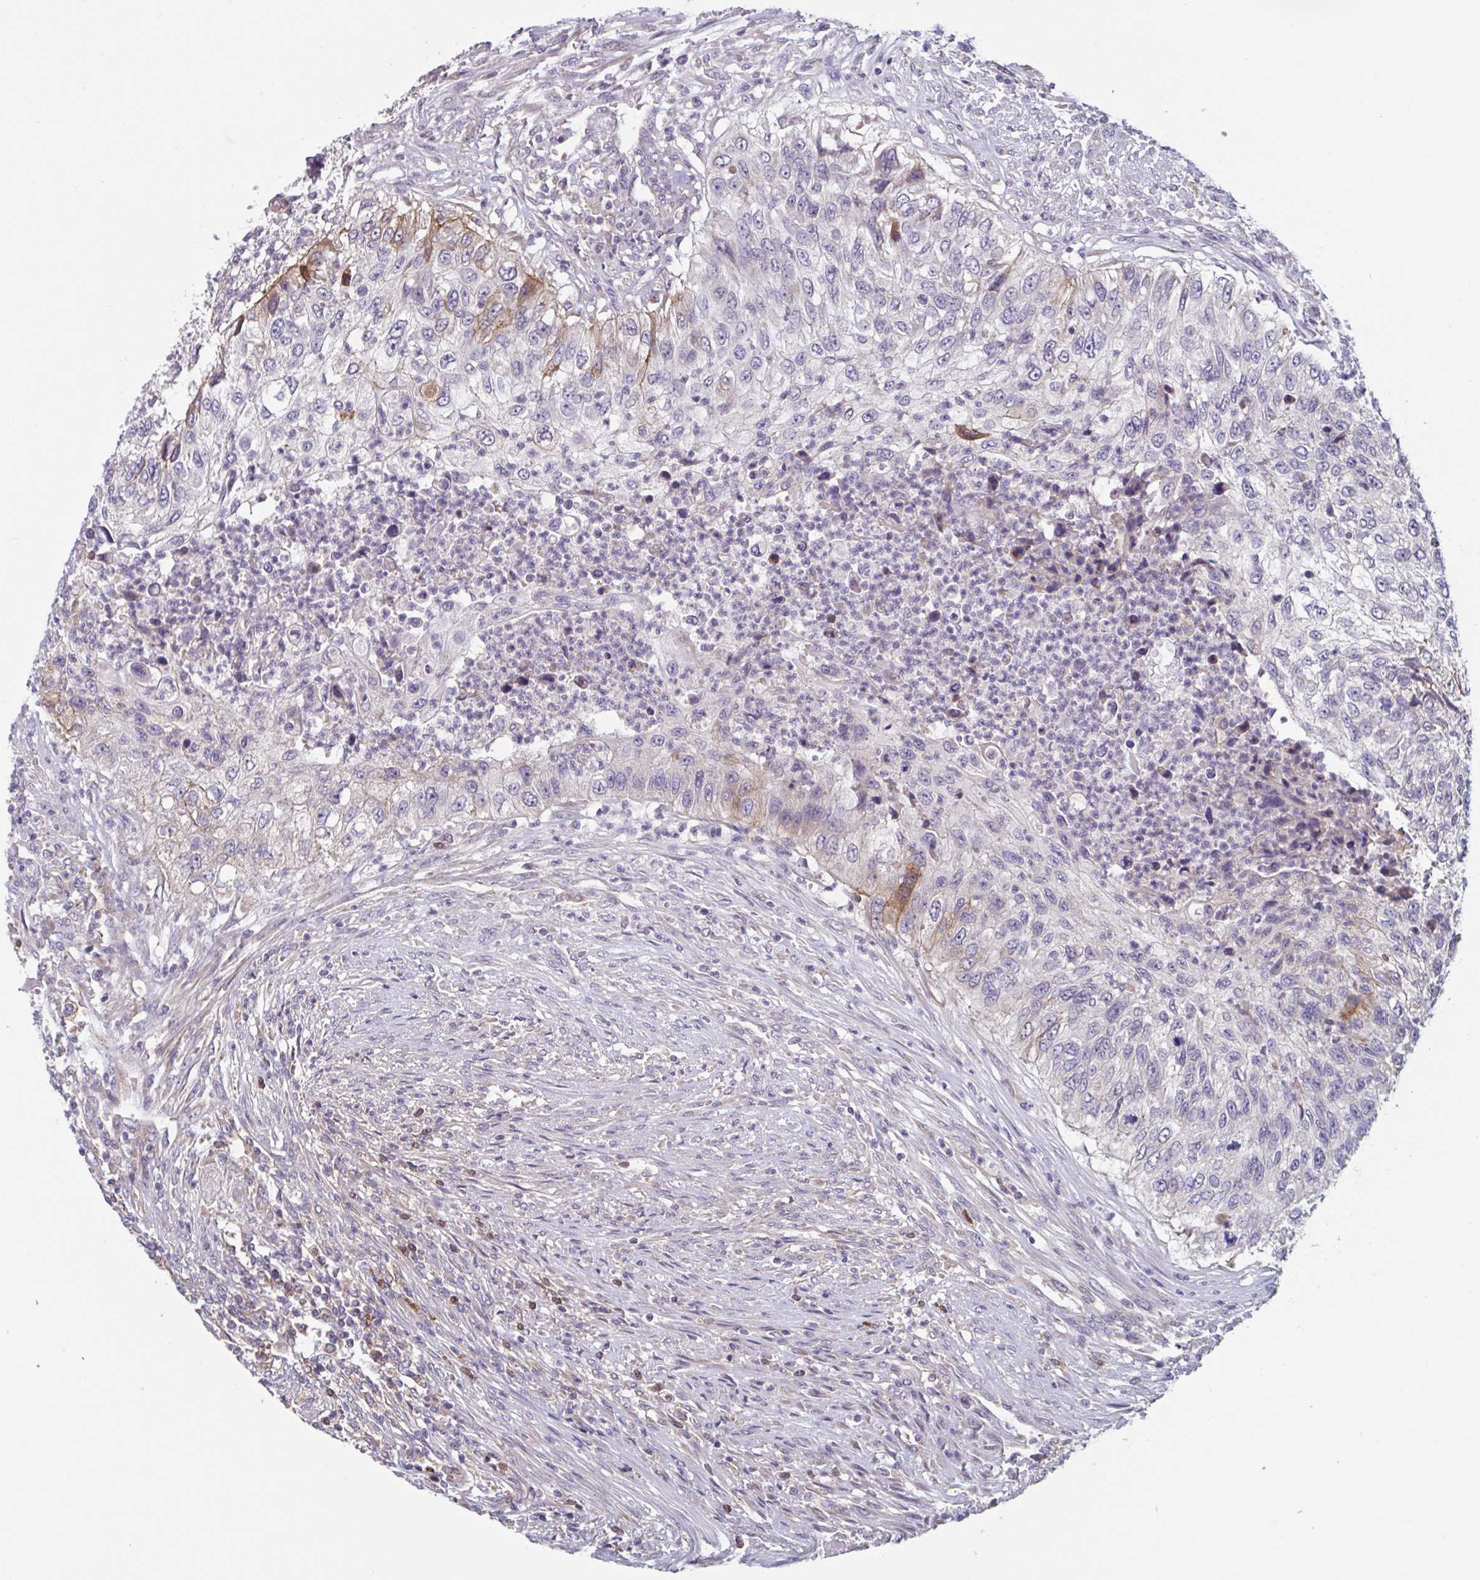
{"staining": {"intensity": "moderate", "quantity": "<25%", "location": "cytoplasmic/membranous"}, "tissue": "urothelial cancer", "cell_type": "Tumor cells", "image_type": "cancer", "snomed": [{"axis": "morphology", "description": "Urothelial carcinoma, High grade"}, {"axis": "topography", "description": "Urinary bladder"}], "caption": "About <25% of tumor cells in human urothelial cancer exhibit moderate cytoplasmic/membranous protein expression as visualized by brown immunohistochemical staining.", "gene": "CD1E", "patient": {"sex": "female", "age": 60}}